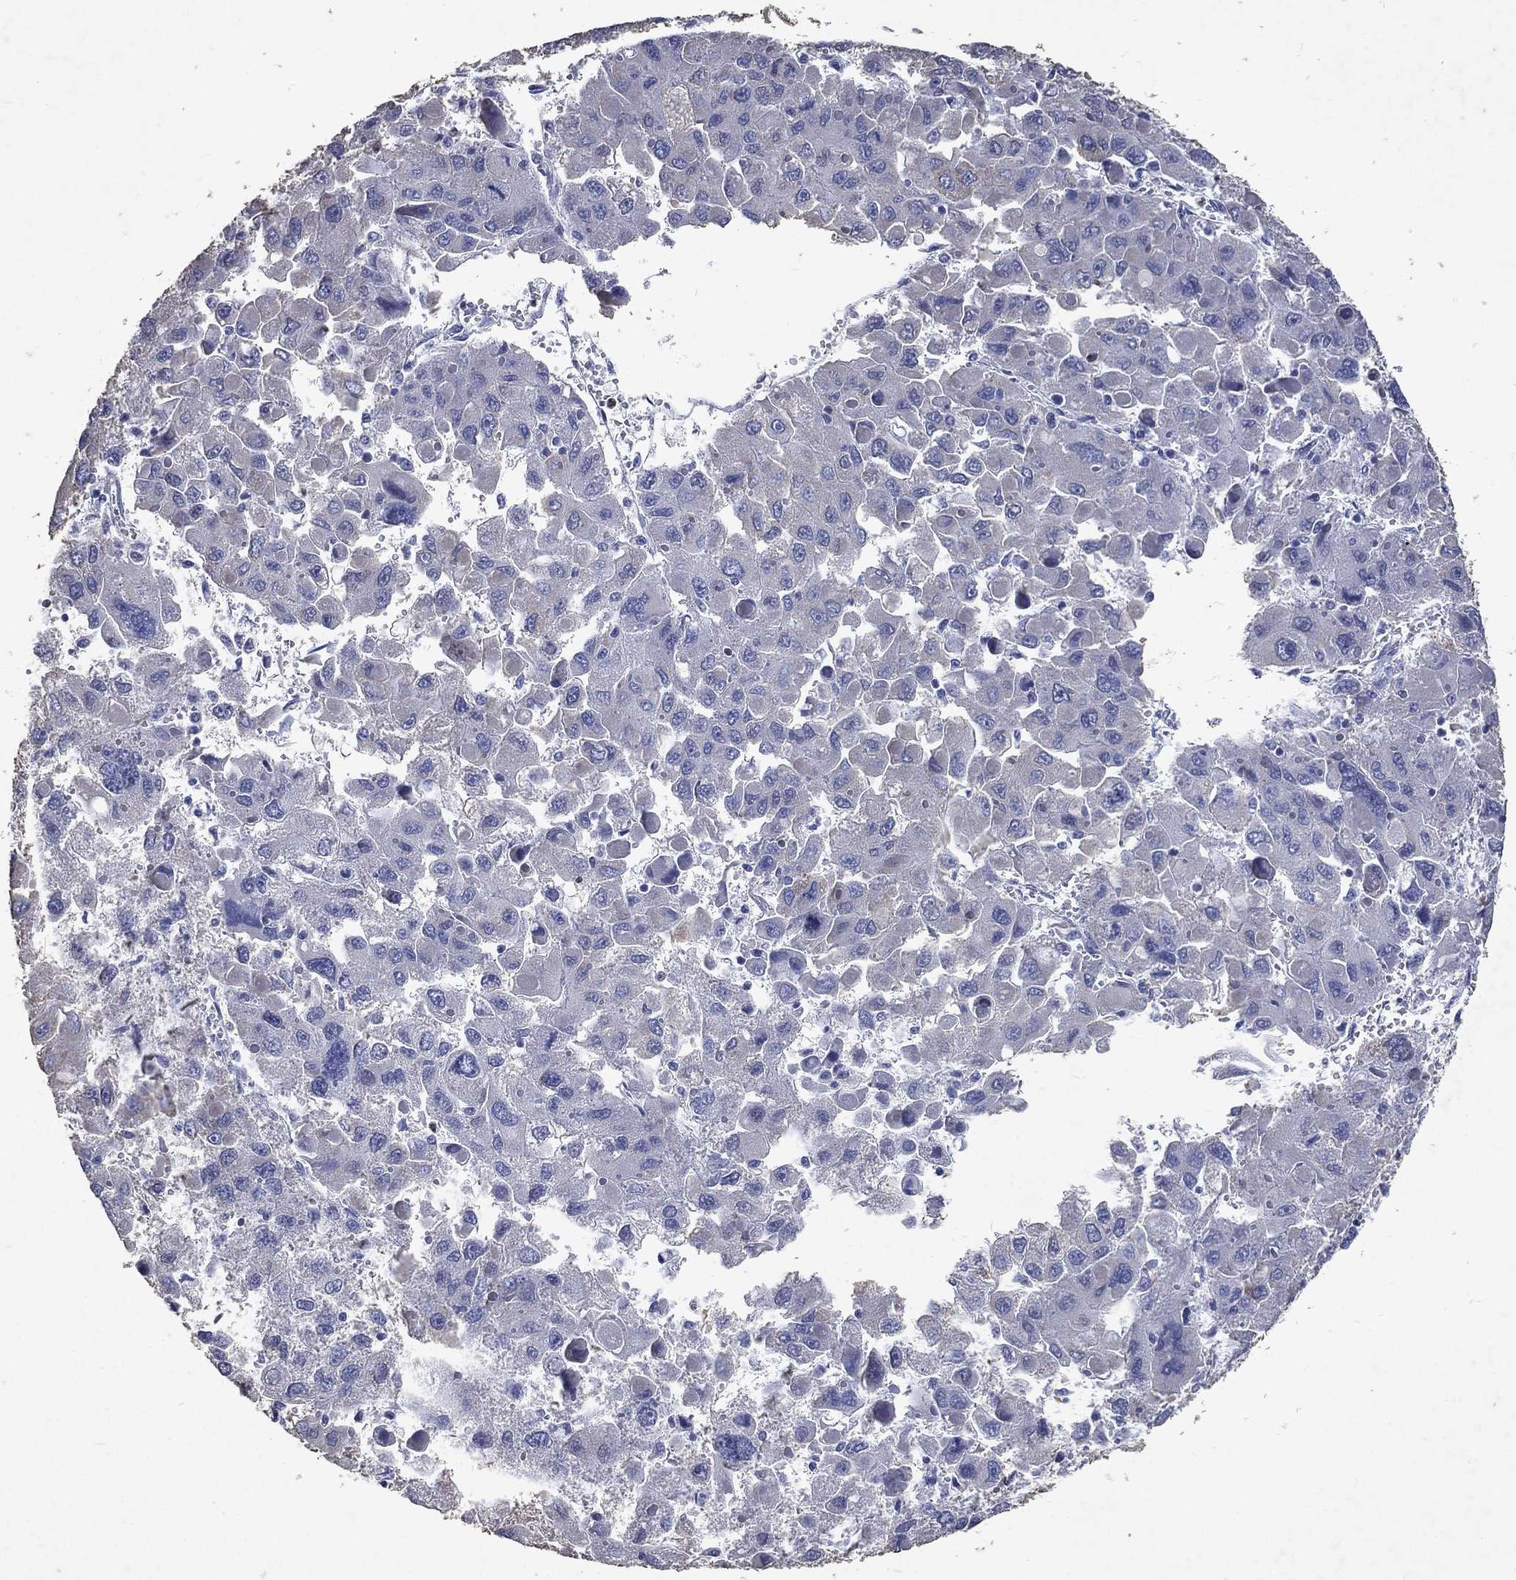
{"staining": {"intensity": "negative", "quantity": "none", "location": "none"}, "tissue": "liver cancer", "cell_type": "Tumor cells", "image_type": "cancer", "snomed": [{"axis": "morphology", "description": "Carcinoma, Hepatocellular, NOS"}, {"axis": "topography", "description": "Liver"}], "caption": "Liver cancer was stained to show a protein in brown. There is no significant staining in tumor cells.", "gene": "SLC34A2", "patient": {"sex": "female", "age": 41}}